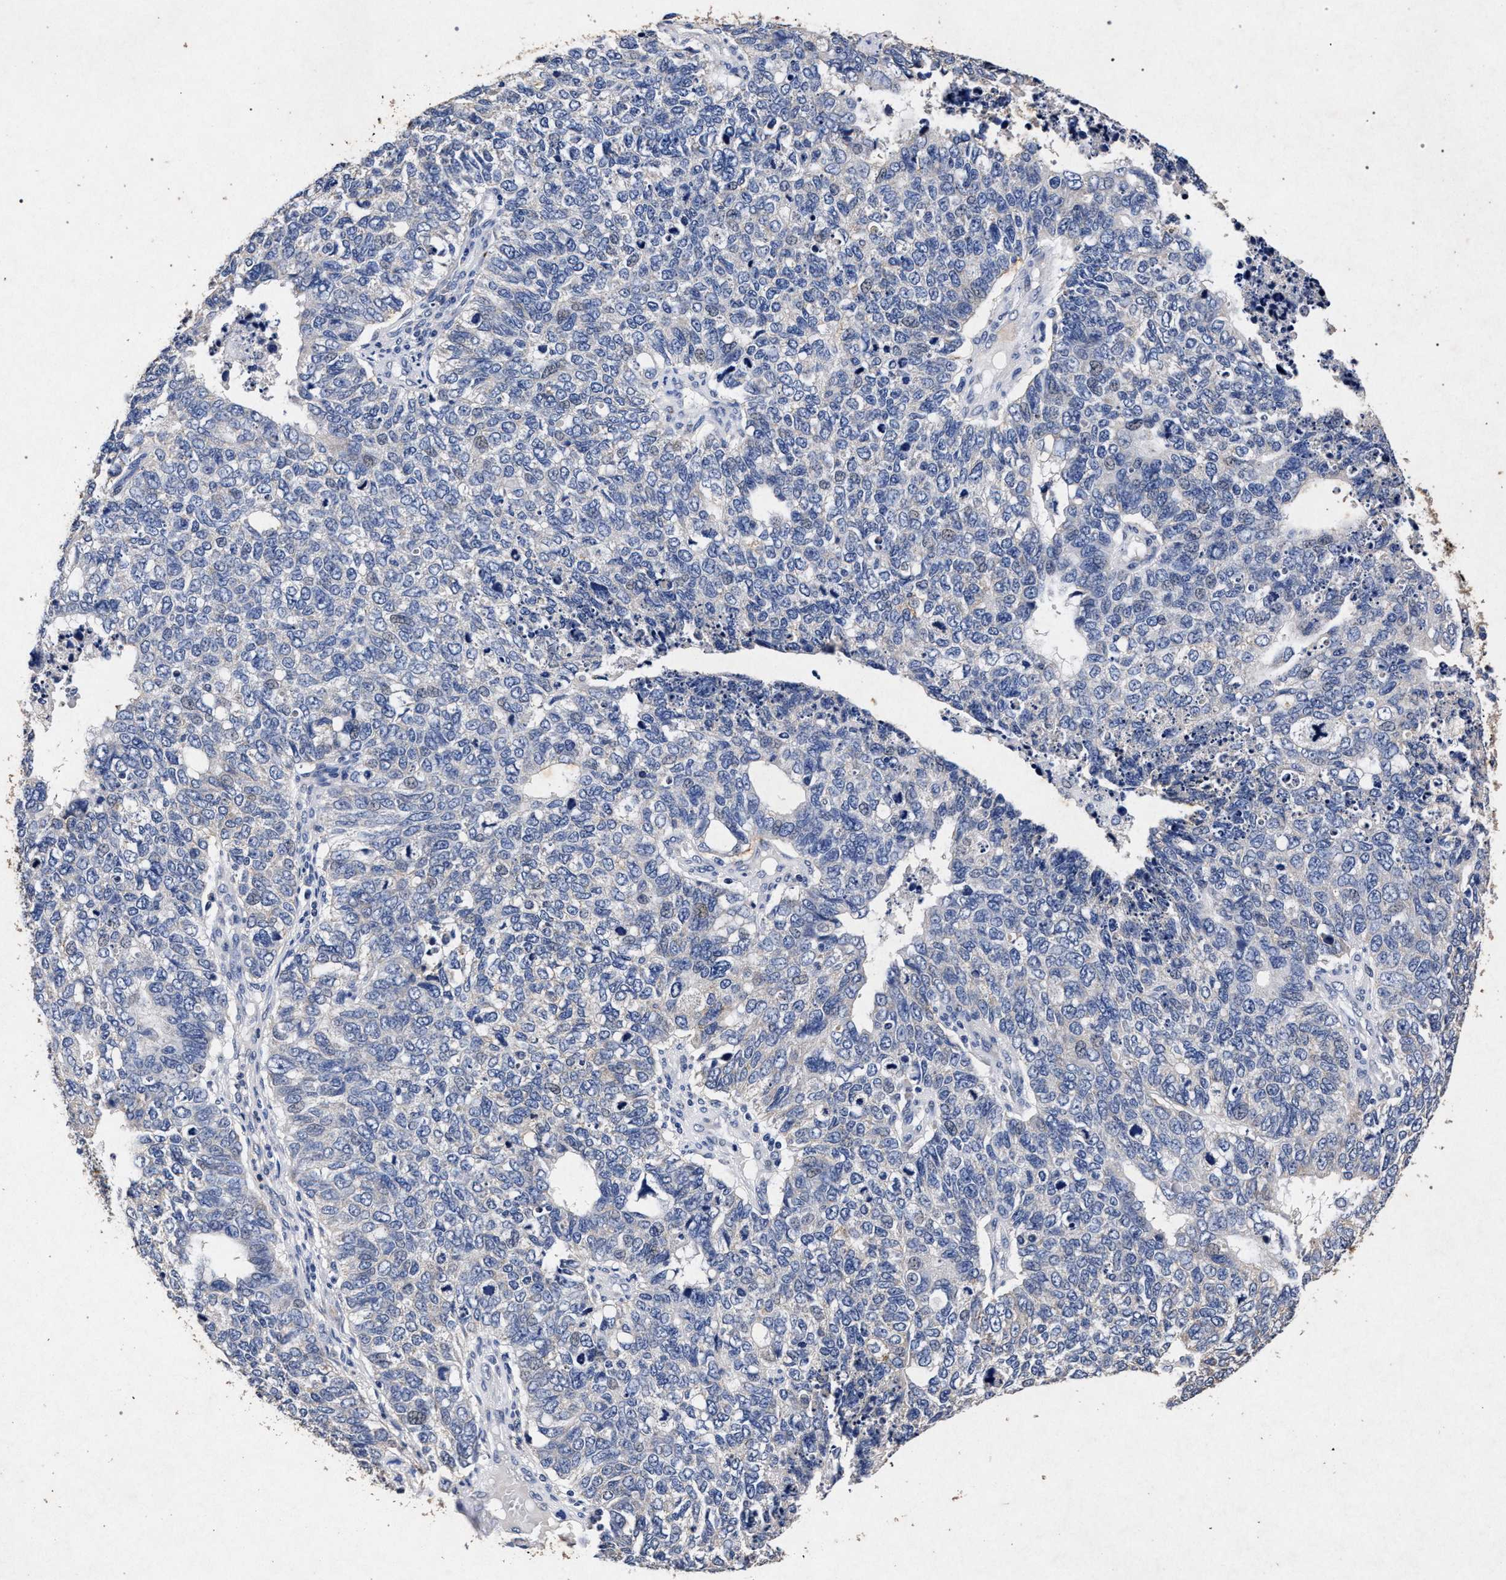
{"staining": {"intensity": "negative", "quantity": "none", "location": "none"}, "tissue": "cervical cancer", "cell_type": "Tumor cells", "image_type": "cancer", "snomed": [{"axis": "morphology", "description": "Squamous cell carcinoma, NOS"}, {"axis": "topography", "description": "Cervix"}], "caption": "Immunohistochemical staining of cervical cancer exhibits no significant positivity in tumor cells.", "gene": "ATP1A2", "patient": {"sex": "female", "age": 63}}